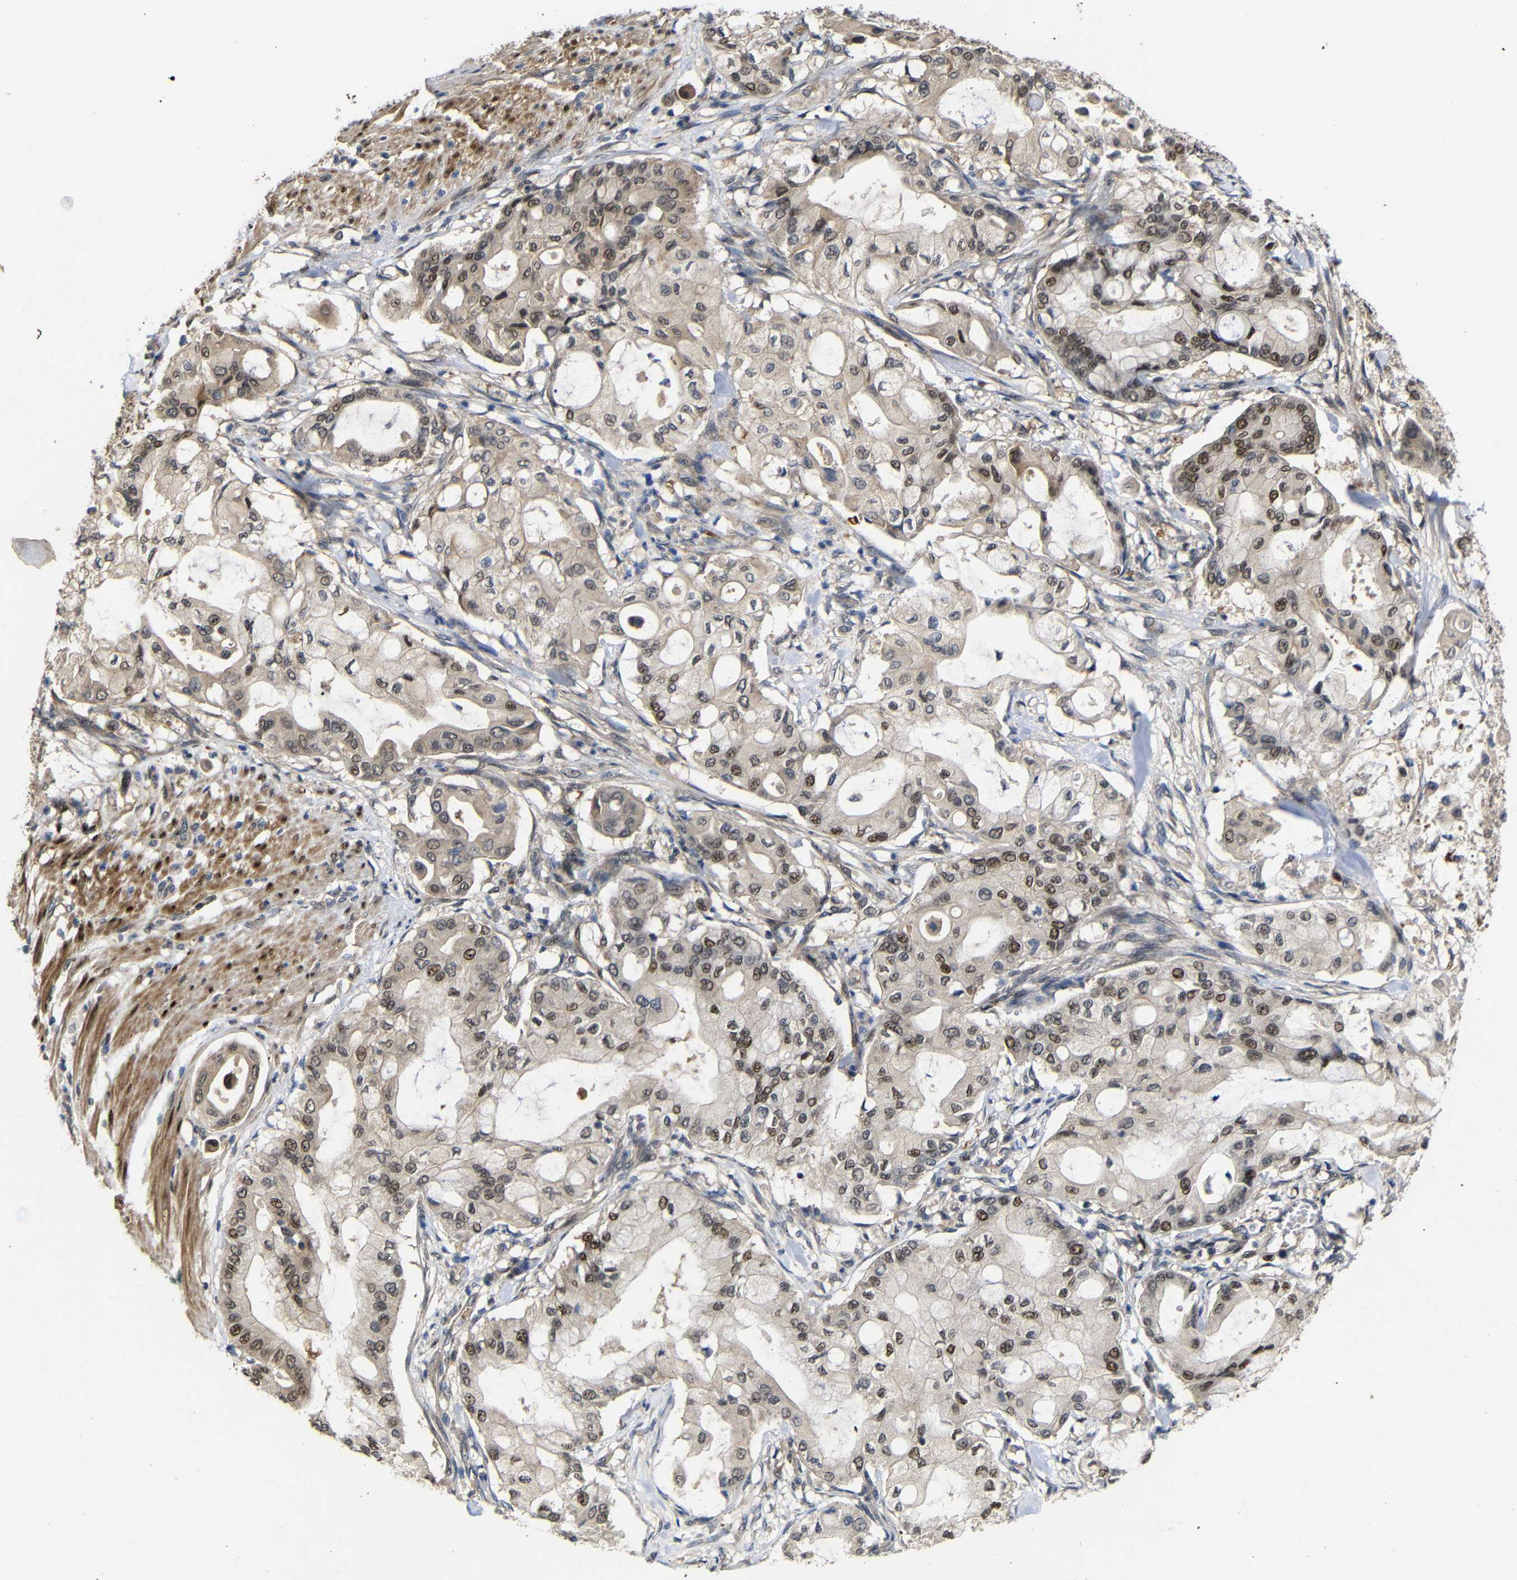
{"staining": {"intensity": "weak", "quantity": ">75%", "location": "cytoplasmic/membranous,nuclear"}, "tissue": "pancreatic cancer", "cell_type": "Tumor cells", "image_type": "cancer", "snomed": [{"axis": "morphology", "description": "Adenocarcinoma, NOS"}, {"axis": "morphology", "description": "Adenocarcinoma, metastatic, NOS"}, {"axis": "topography", "description": "Lymph node"}, {"axis": "topography", "description": "Pancreas"}, {"axis": "topography", "description": "Duodenum"}], "caption": "Immunohistochemistry (IHC) photomicrograph of neoplastic tissue: metastatic adenocarcinoma (pancreatic) stained using immunohistochemistry (IHC) reveals low levels of weak protein expression localized specifically in the cytoplasmic/membranous and nuclear of tumor cells, appearing as a cytoplasmic/membranous and nuclear brown color.", "gene": "ATG12", "patient": {"sex": "female", "age": 64}}